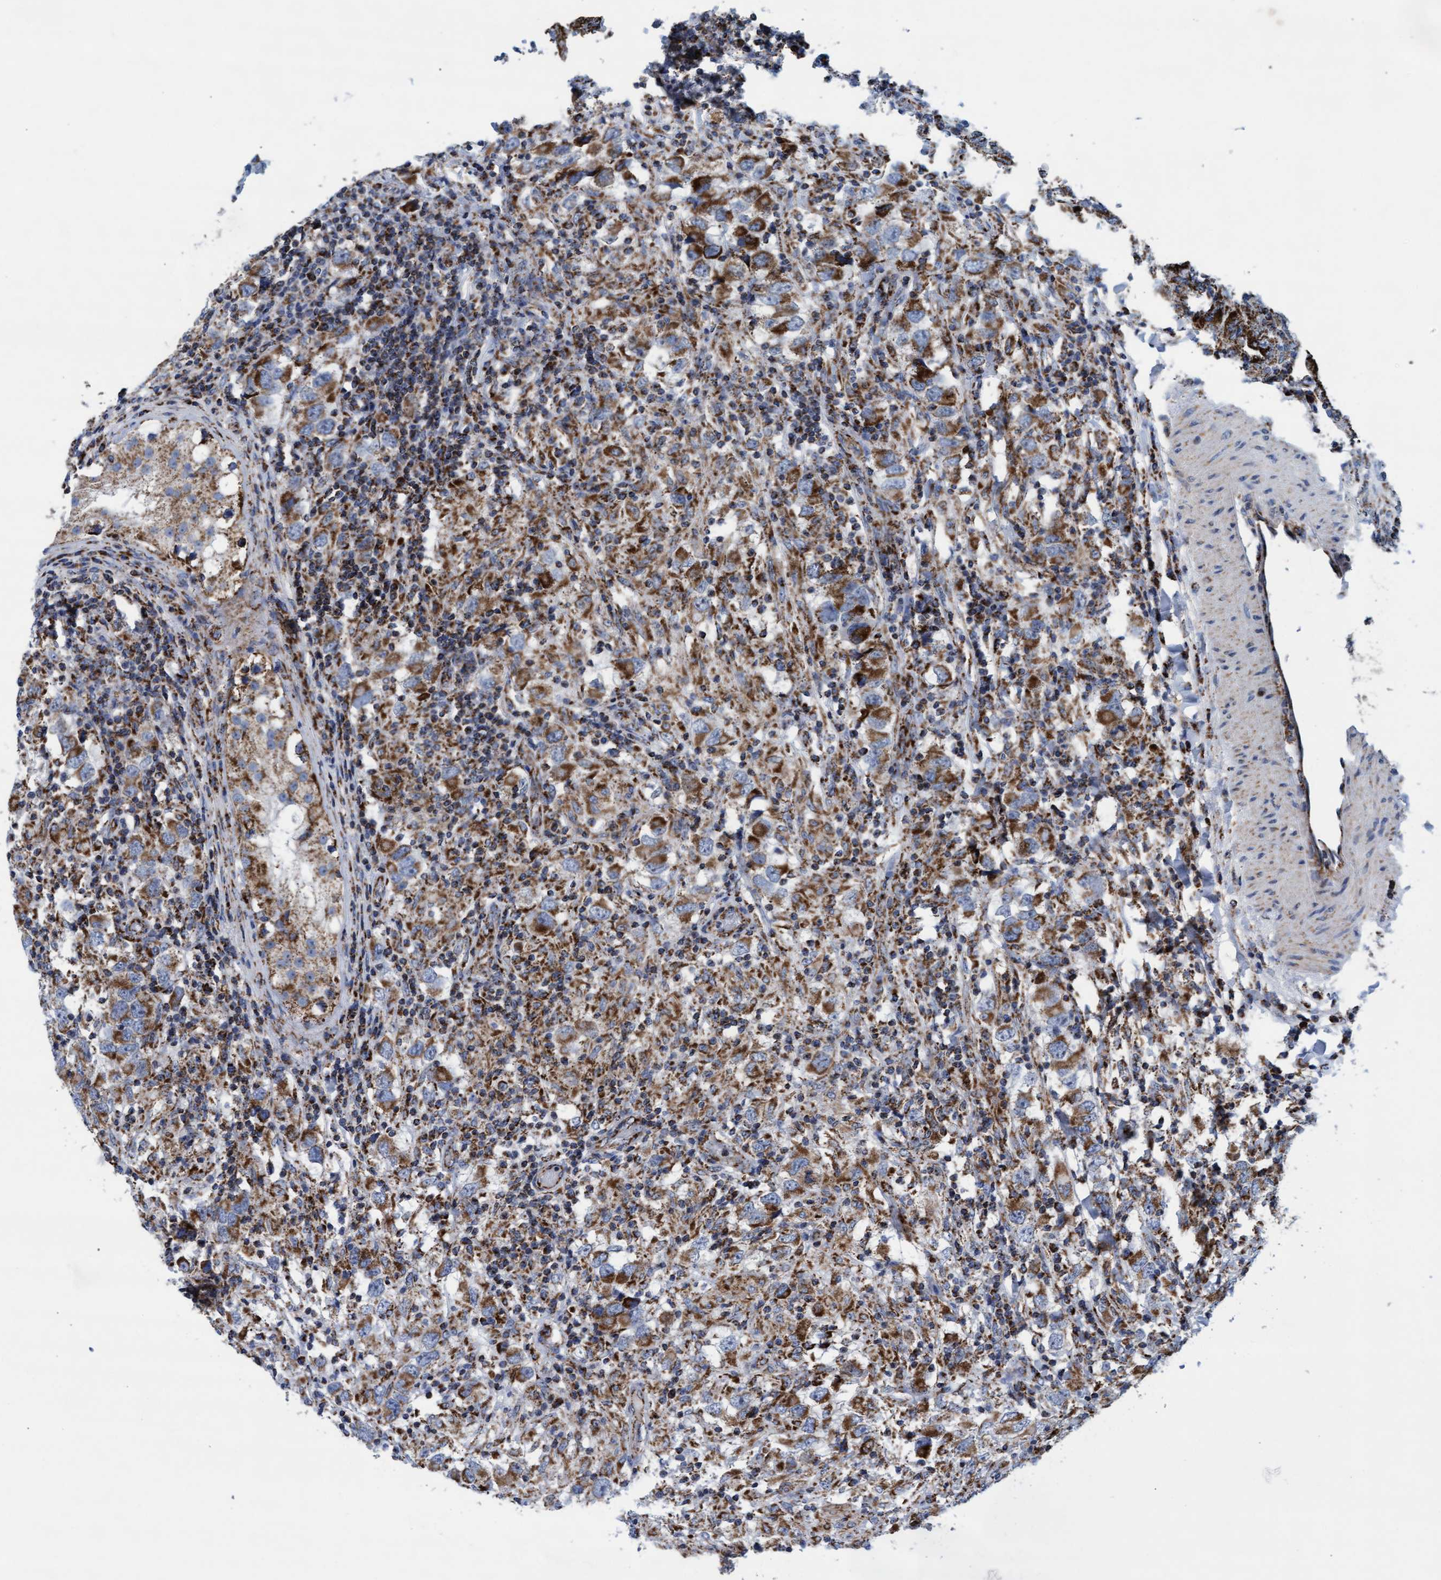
{"staining": {"intensity": "moderate", "quantity": ">75%", "location": "cytoplasmic/membranous"}, "tissue": "testis cancer", "cell_type": "Tumor cells", "image_type": "cancer", "snomed": [{"axis": "morphology", "description": "Carcinoma, Embryonal, NOS"}, {"axis": "topography", "description": "Testis"}], "caption": "The image reveals immunohistochemical staining of testis cancer (embryonal carcinoma). There is moderate cytoplasmic/membranous staining is seen in about >75% of tumor cells. (brown staining indicates protein expression, while blue staining denotes nuclei).", "gene": "MRPL38", "patient": {"sex": "male", "age": 21}}